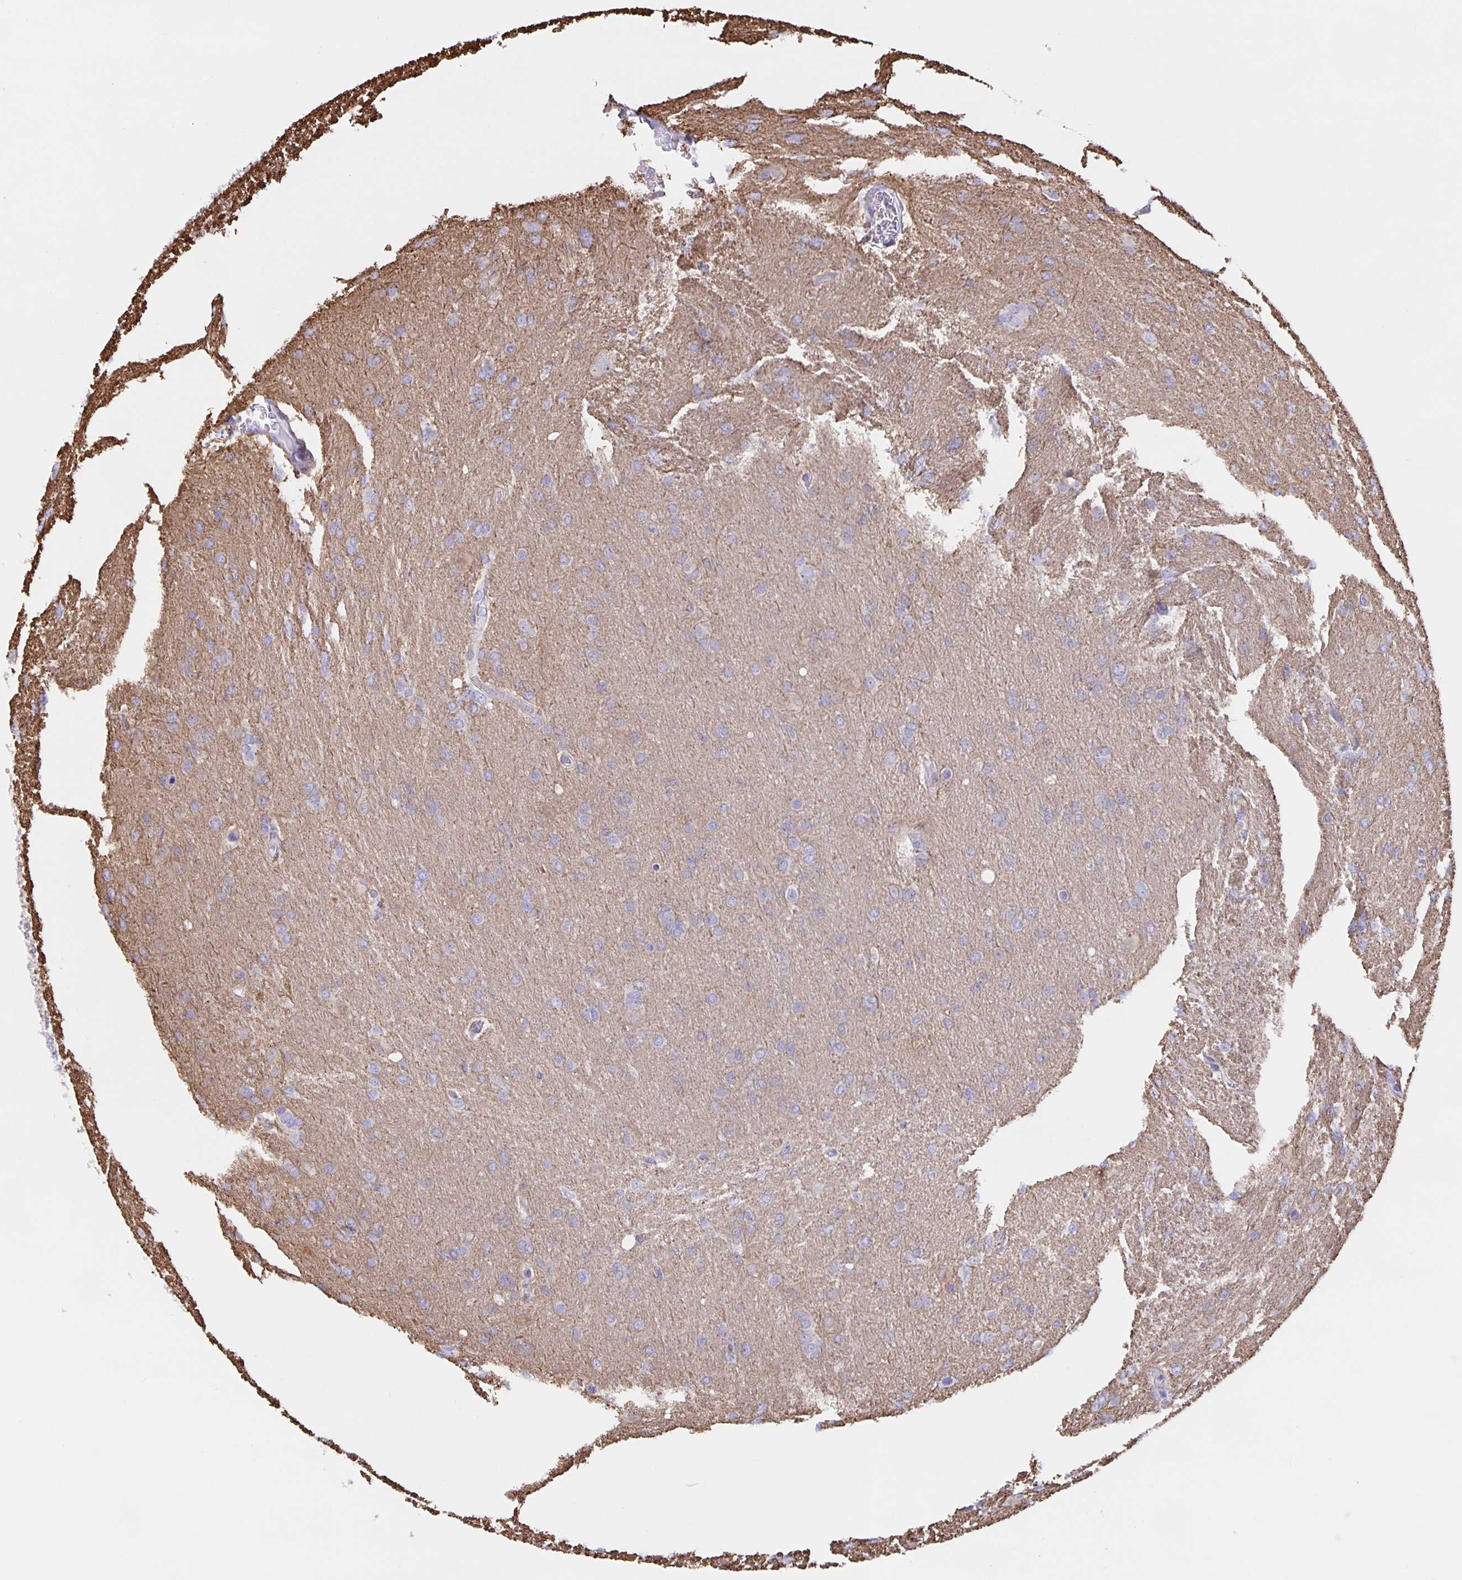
{"staining": {"intensity": "negative", "quantity": "none", "location": "none"}, "tissue": "glioma", "cell_type": "Tumor cells", "image_type": "cancer", "snomed": [{"axis": "morphology", "description": "Glioma, malignant, High grade"}, {"axis": "topography", "description": "Brain"}], "caption": "Tumor cells are negative for brown protein staining in high-grade glioma (malignant).", "gene": "MARCHF6", "patient": {"sex": "male", "age": 53}}